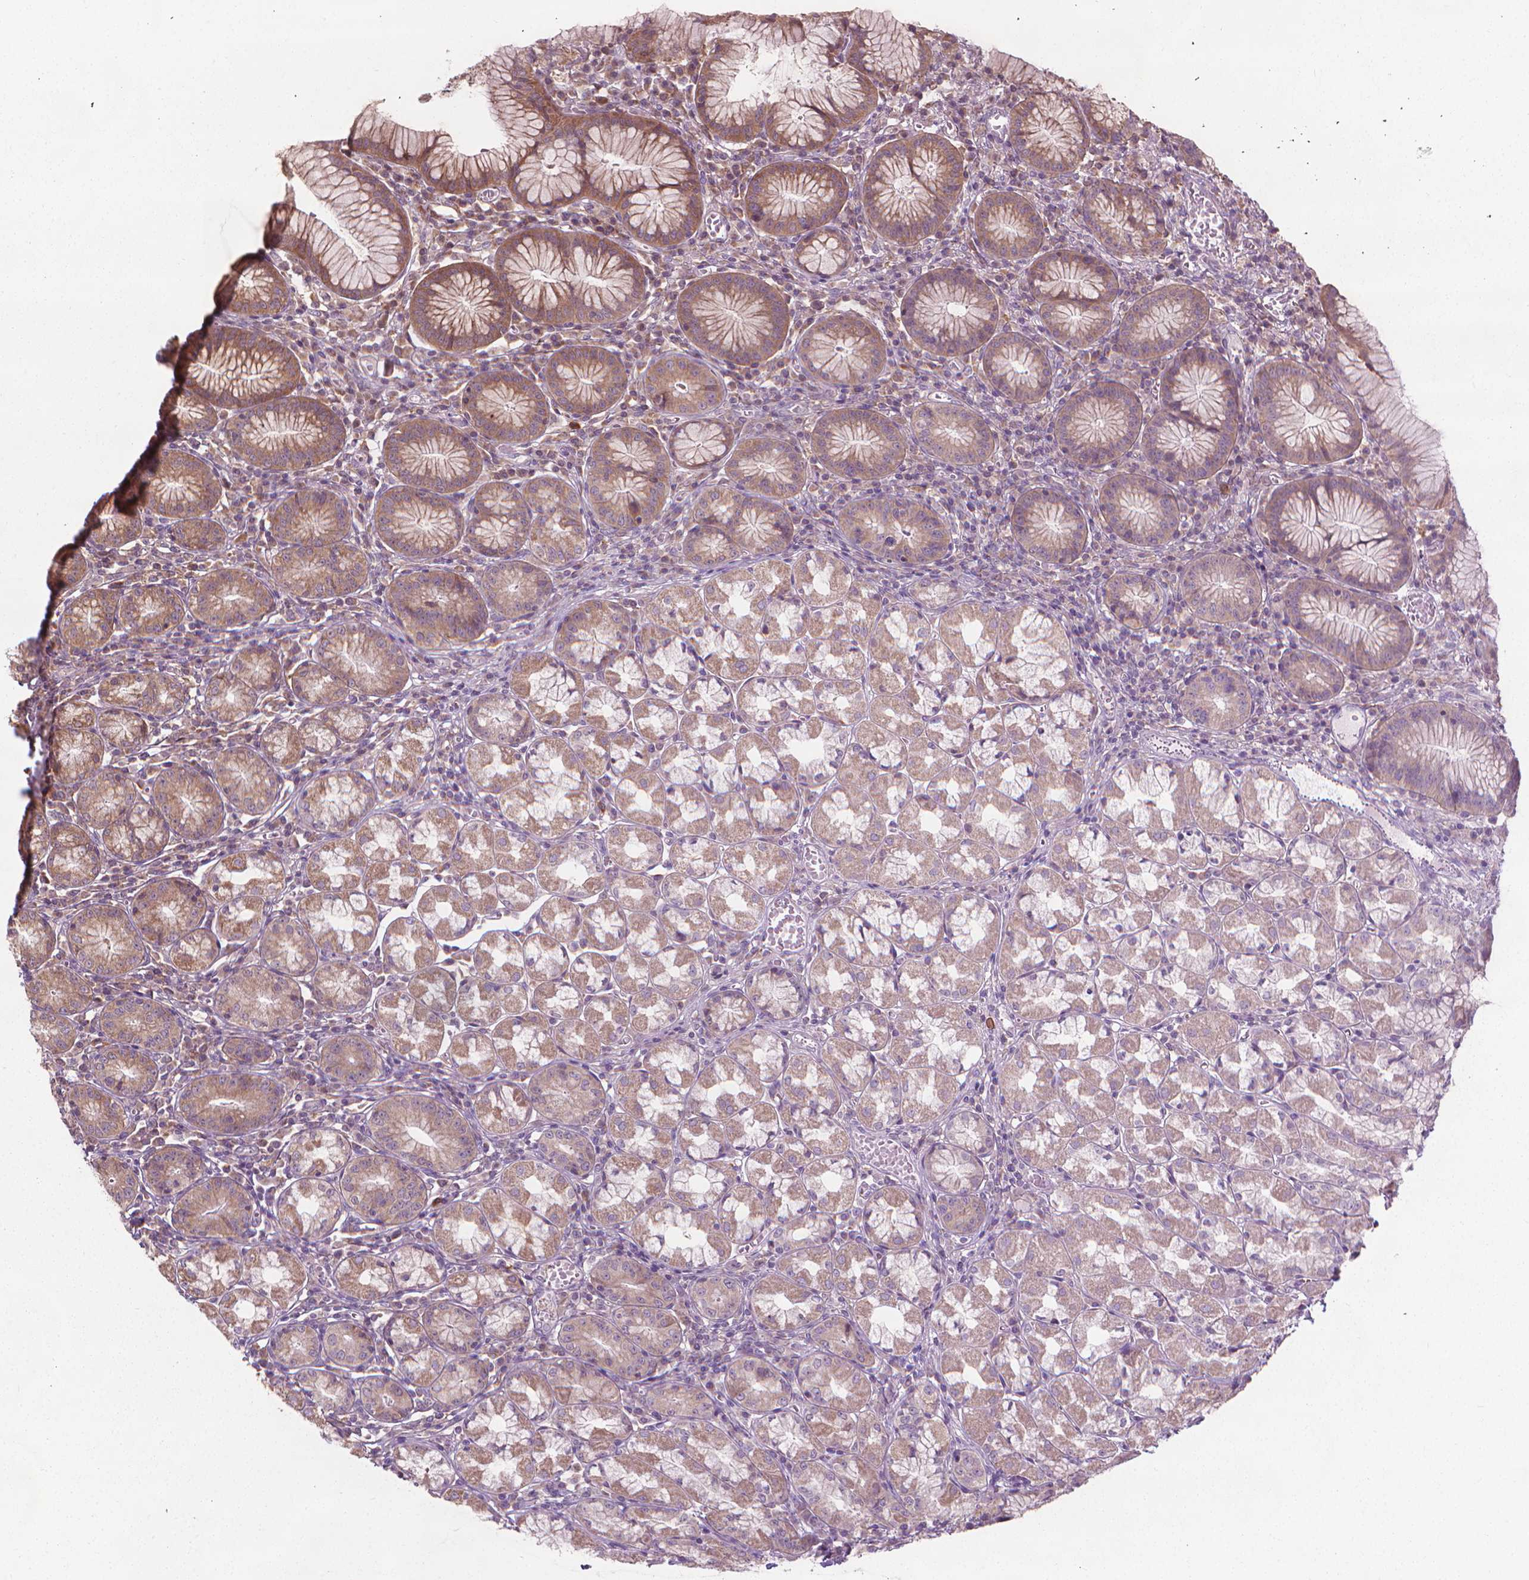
{"staining": {"intensity": "weak", "quantity": ">75%", "location": "cytoplasmic/membranous"}, "tissue": "stomach", "cell_type": "Glandular cells", "image_type": "normal", "snomed": [{"axis": "morphology", "description": "Normal tissue, NOS"}, {"axis": "topography", "description": "Stomach"}], "caption": "This photomicrograph demonstrates benign stomach stained with immunohistochemistry (IHC) to label a protein in brown. The cytoplasmic/membranous of glandular cells show weak positivity for the protein. Nuclei are counter-stained blue.", "gene": "PRAG1", "patient": {"sex": "male", "age": 55}}